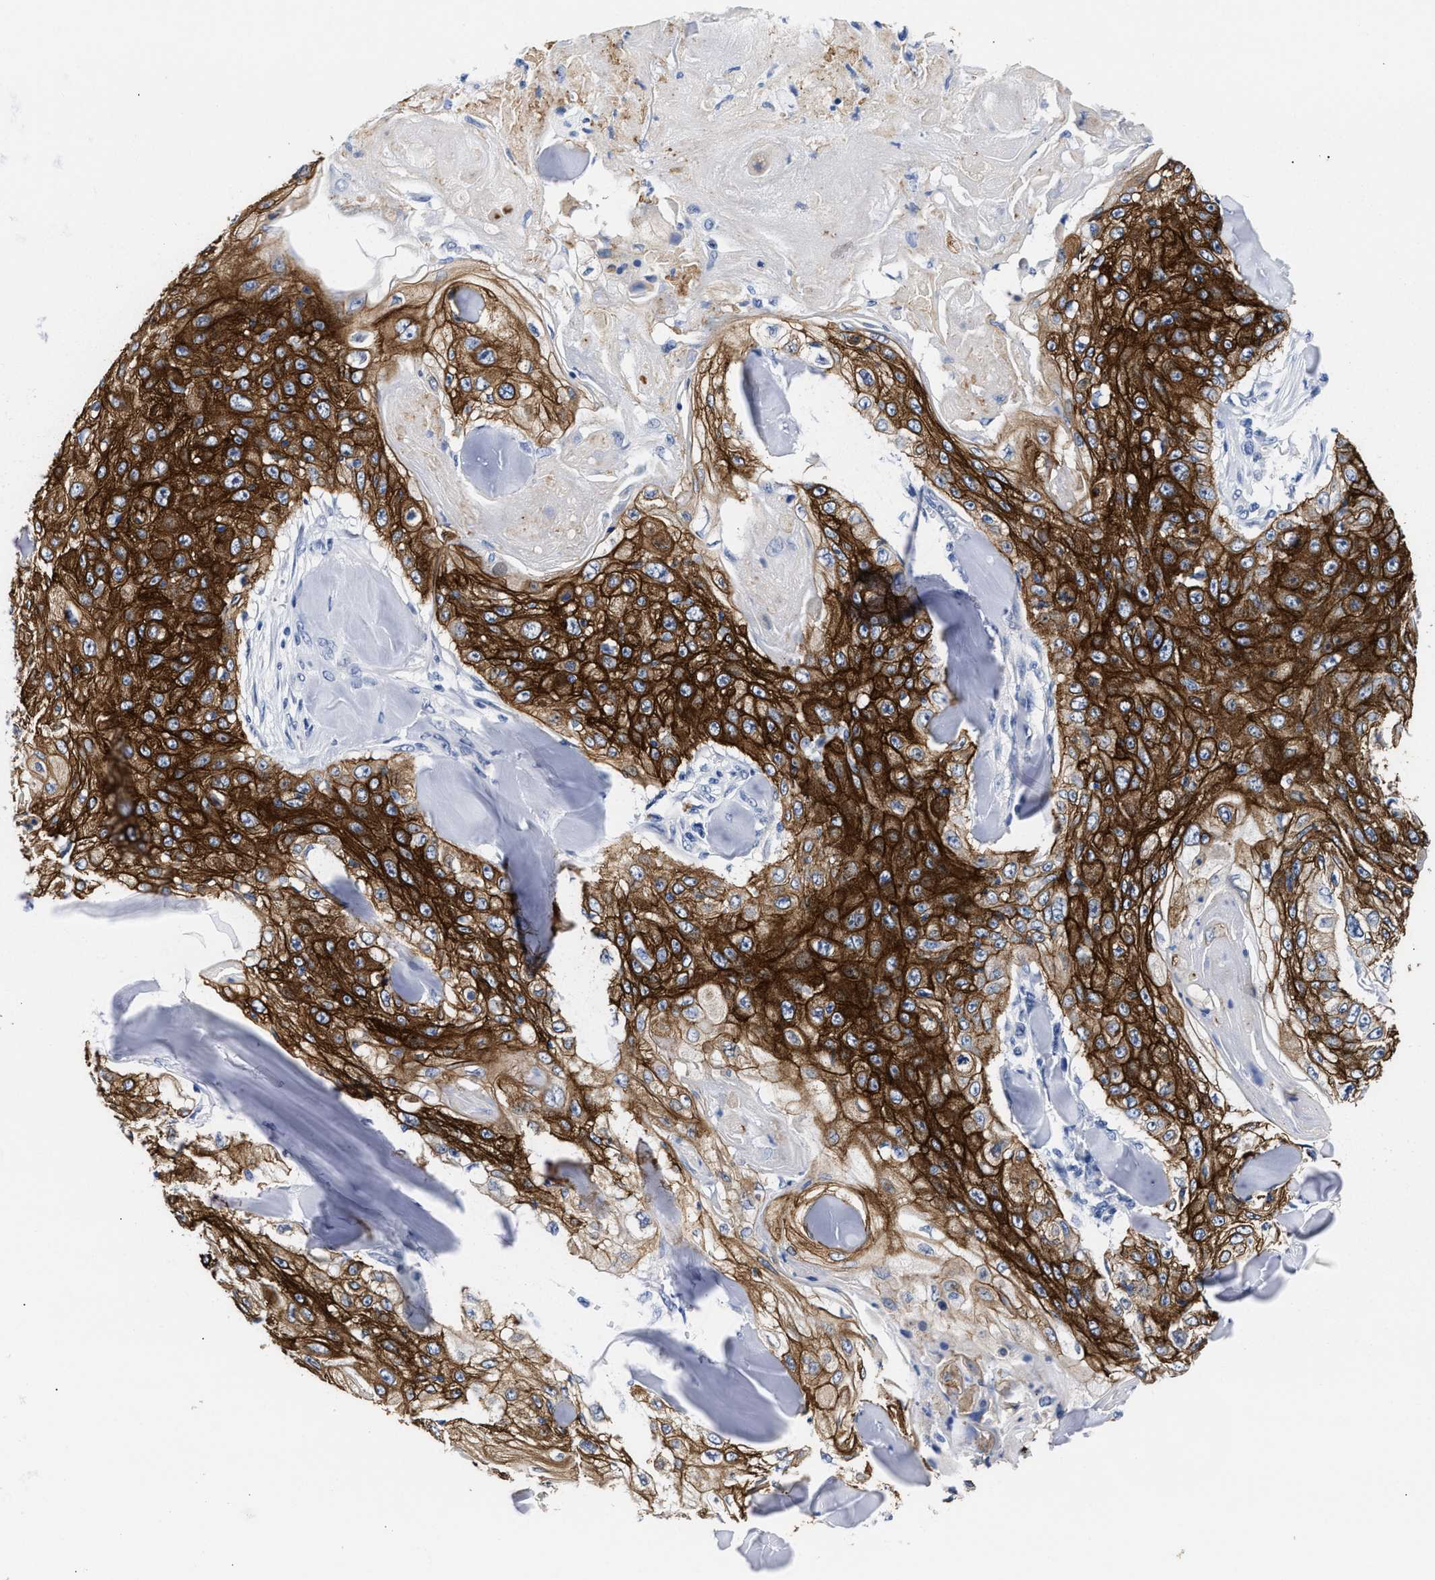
{"staining": {"intensity": "strong", "quantity": ">75%", "location": "cytoplasmic/membranous"}, "tissue": "skin cancer", "cell_type": "Tumor cells", "image_type": "cancer", "snomed": [{"axis": "morphology", "description": "Squamous cell carcinoma, NOS"}, {"axis": "topography", "description": "Skin"}], "caption": "This image shows squamous cell carcinoma (skin) stained with immunohistochemistry to label a protein in brown. The cytoplasmic/membranous of tumor cells show strong positivity for the protein. Nuclei are counter-stained blue.", "gene": "TRIM29", "patient": {"sex": "male", "age": 86}}